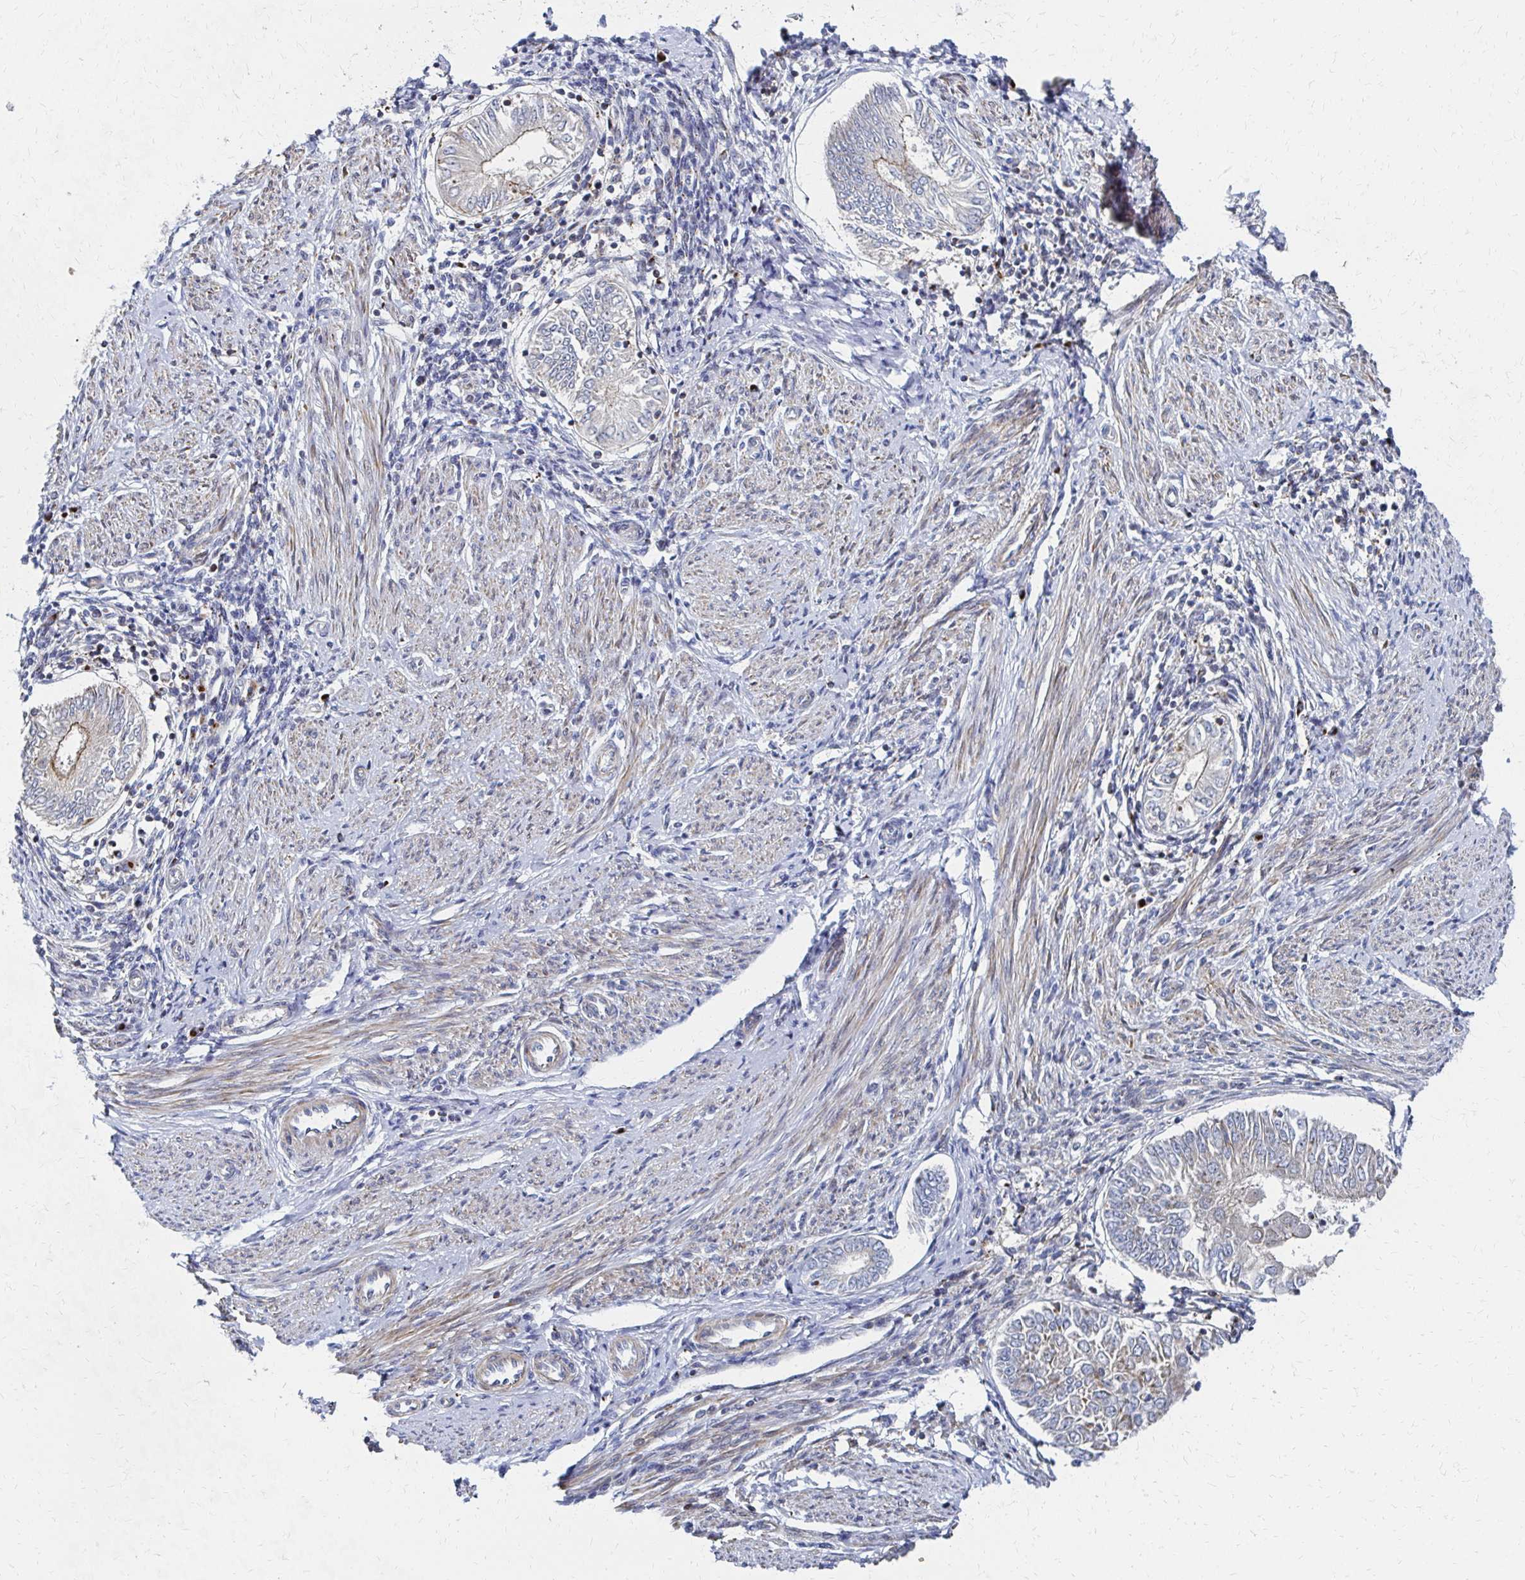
{"staining": {"intensity": "negative", "quantity": "none", "location": "none"}, "tissue": "endometrial cancer", "cell_type": "Tumor cells", "image_type": "cancer", "snomed": [{"axis": "morphology", "description": "Adenocarcinoma, NOS"}, {"axis": "topography", "description": "Endometrium"}], "caption": "Human endometrial cancer (adenocarcinoma) stained for a protein using immunohistochemistry demonstrates no positivity in tumor cells.", "gene": "MAN1A1", "patient": {"sex": "female", "age": 68}}